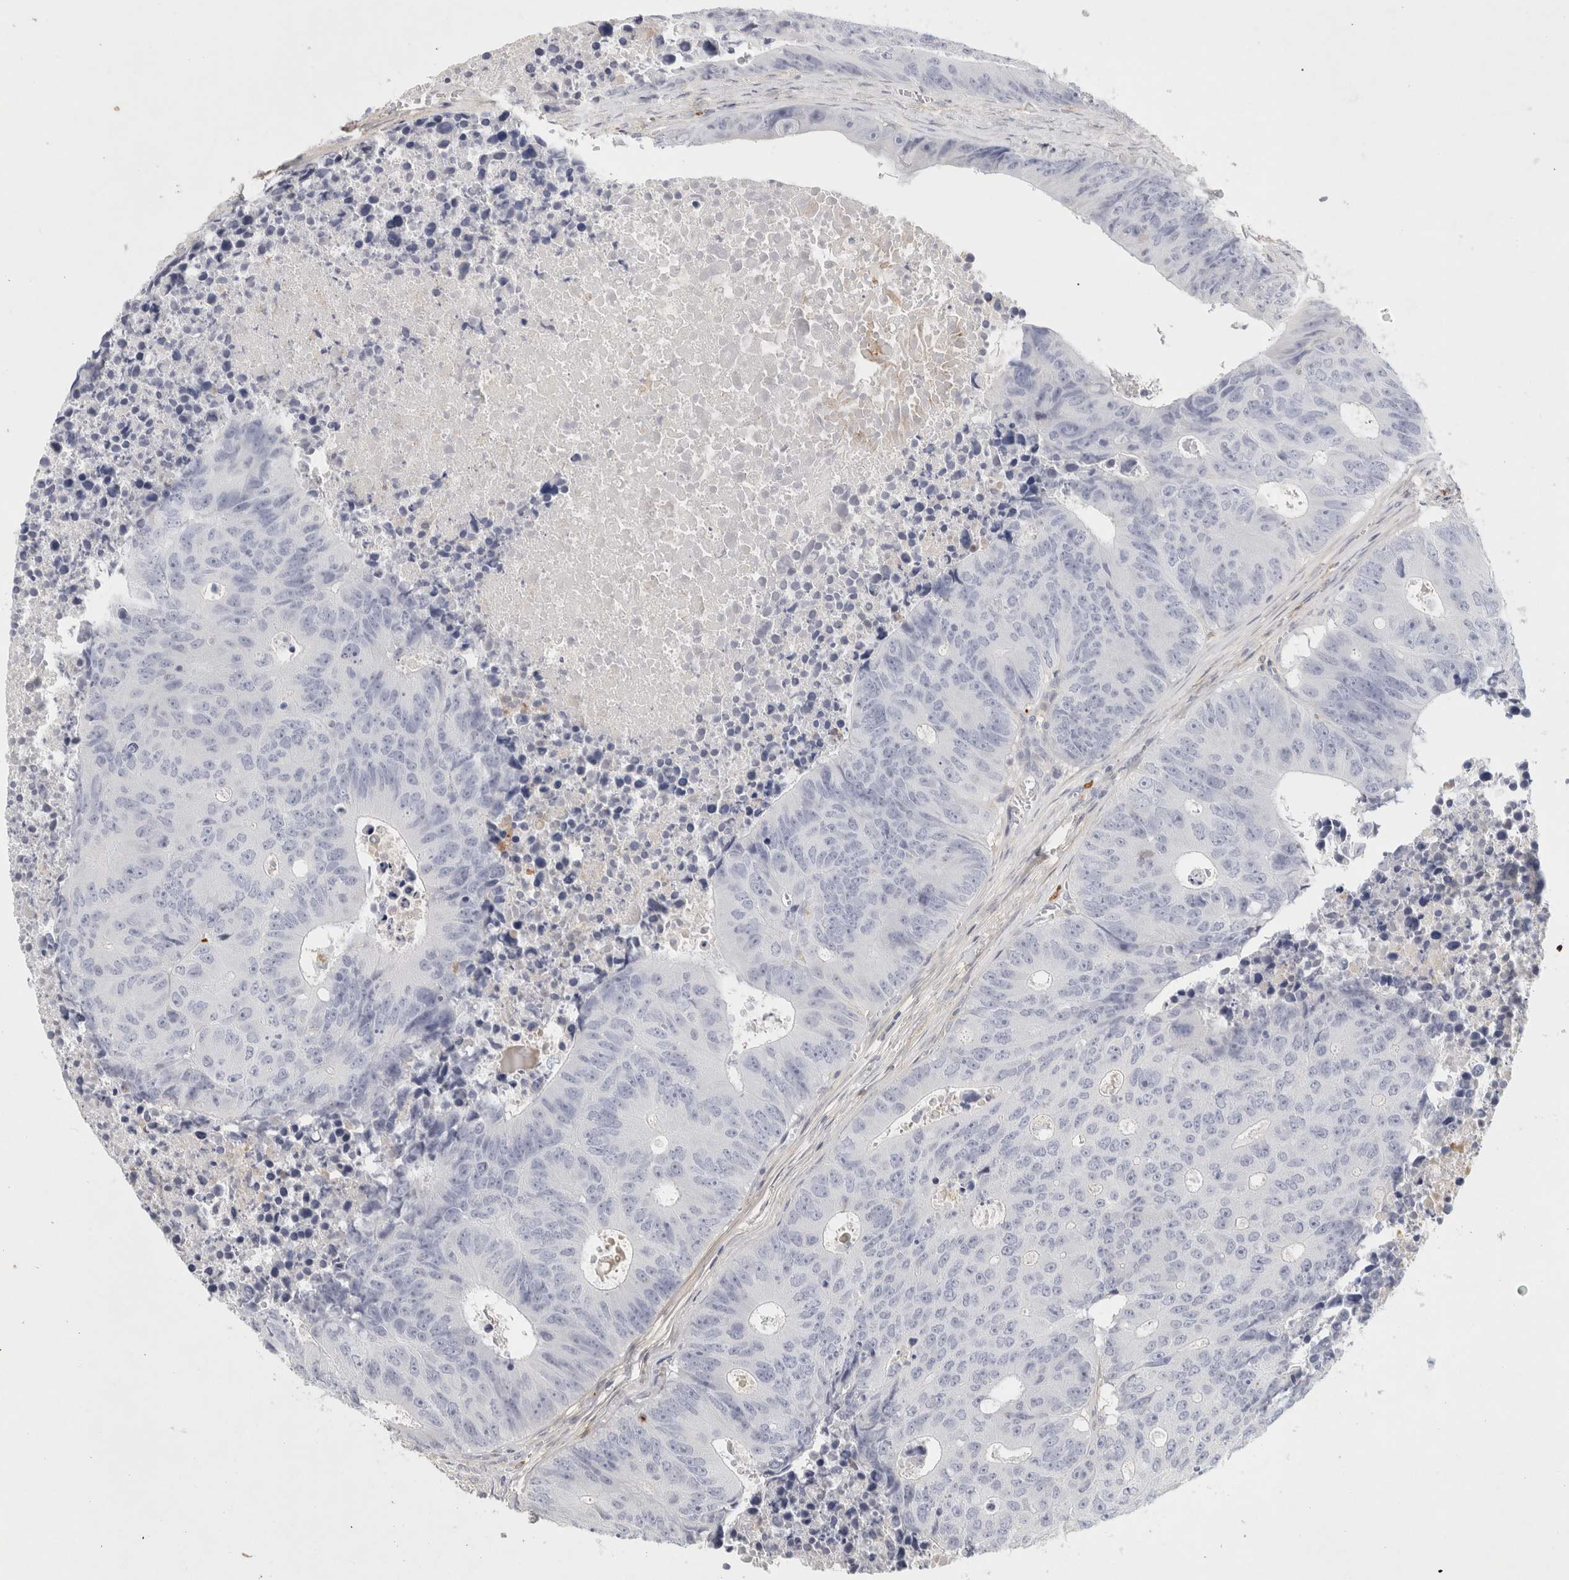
{"staining": {"intensity": "weak", "quantity": "<25%", "location": "cytoplasmic/membranous"}, "tissue": "colorectal cancer", "cell_type": "Tumor cells", "image_type": "cancer", "snomed": [{"axis": "morphology", "description": "Adenocarcinoma, NOS"}, {"axis": "topography", "description": "Colon"}], "caption": "Protein analysis of colorectal cancer shows no significant positivity in tumor cells.", "gene": "FGL2", "patient": {"sex": "male", "age": 87}}